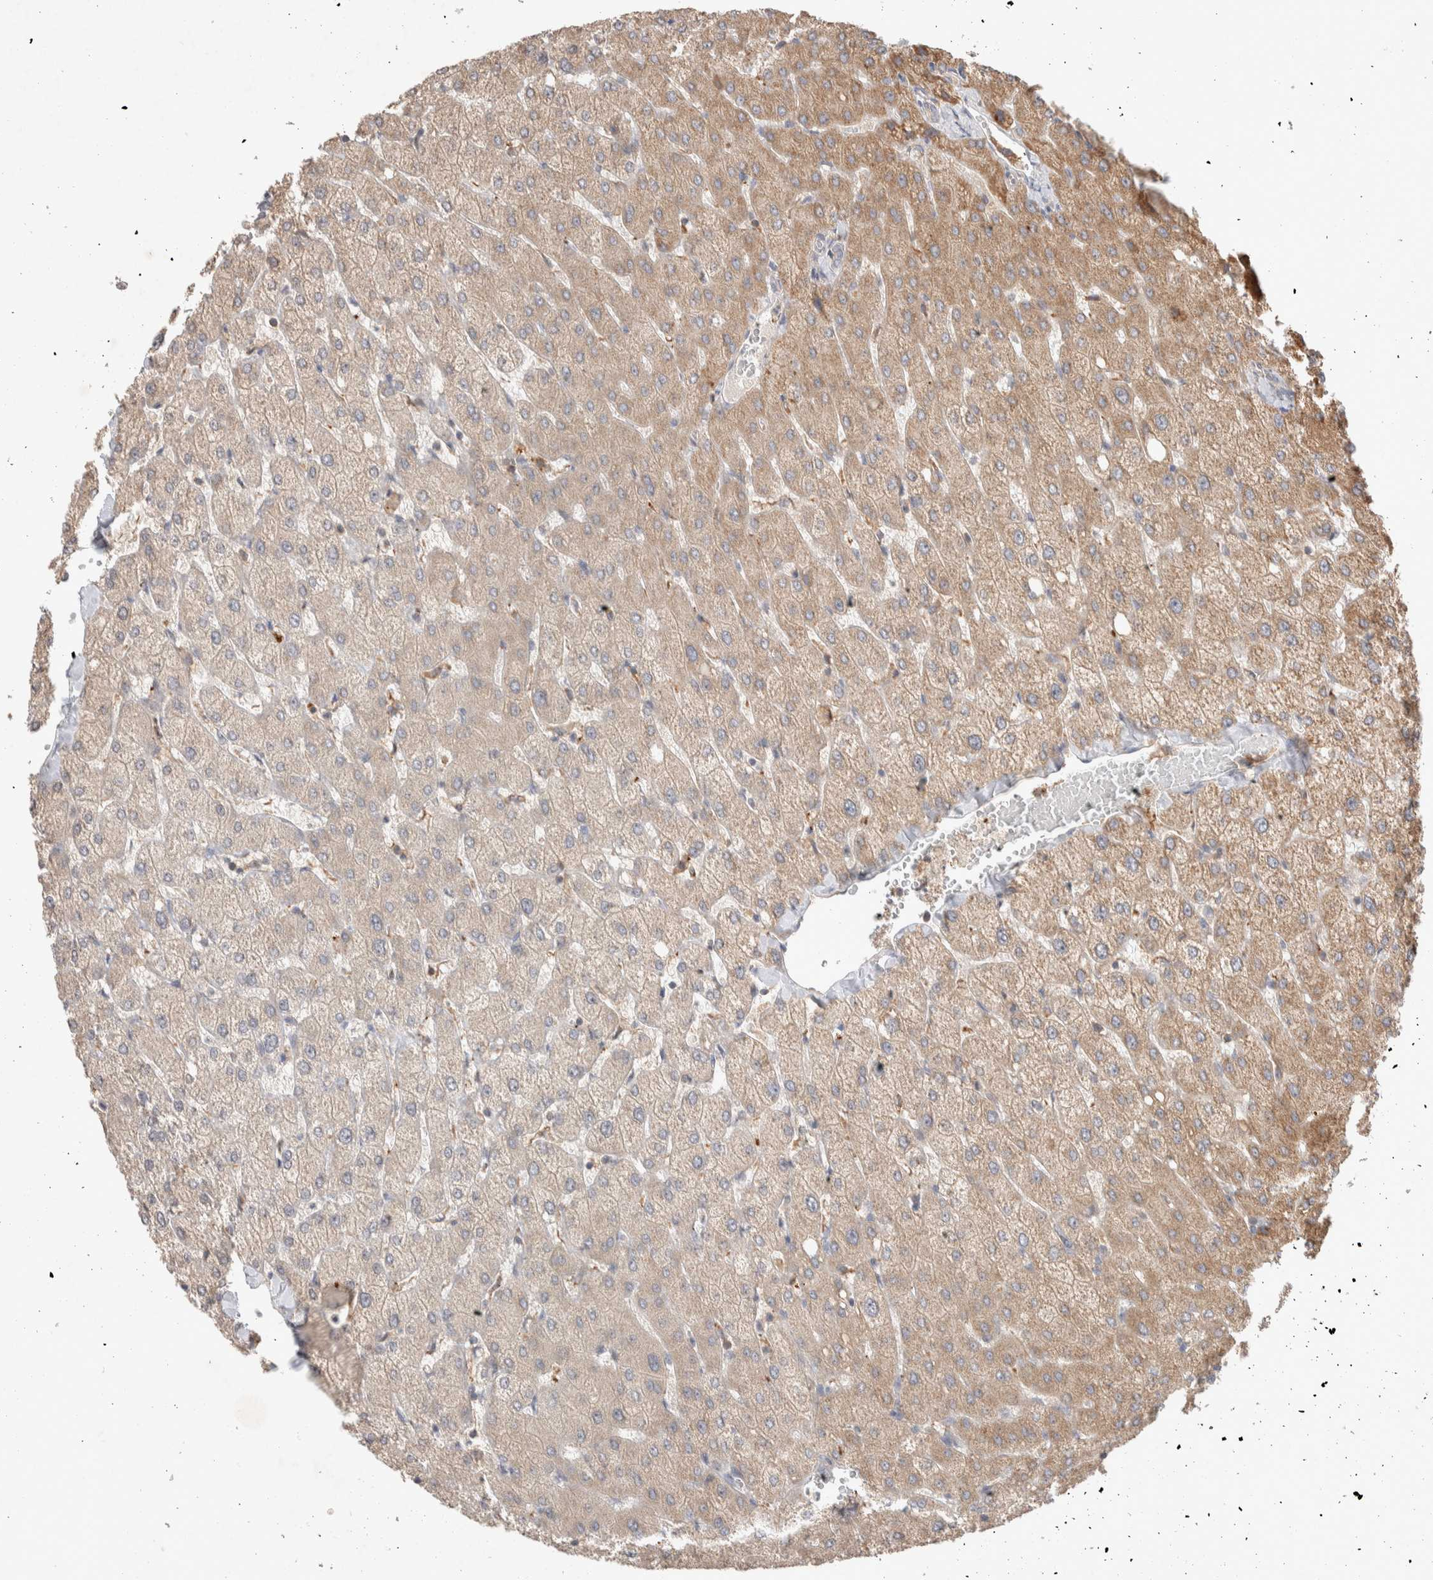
{"staining": {"intensity": "negative", "quantity": "none", "location": "none"}, "tissue": "liver", "cell_type": "Cholangiocytes", "image_type": "normal", "snomed": [{"axis": "morphology", "description": "Normal tissue, NOS"}, {"axis": "topography", "description": "Liver"}], "caption": "Photomicrograph shows no protein staining in cholangiocytes of unremarkable liver.", "gene": "DEPTOR", "patient": {"sex": "female", "age": 54}}